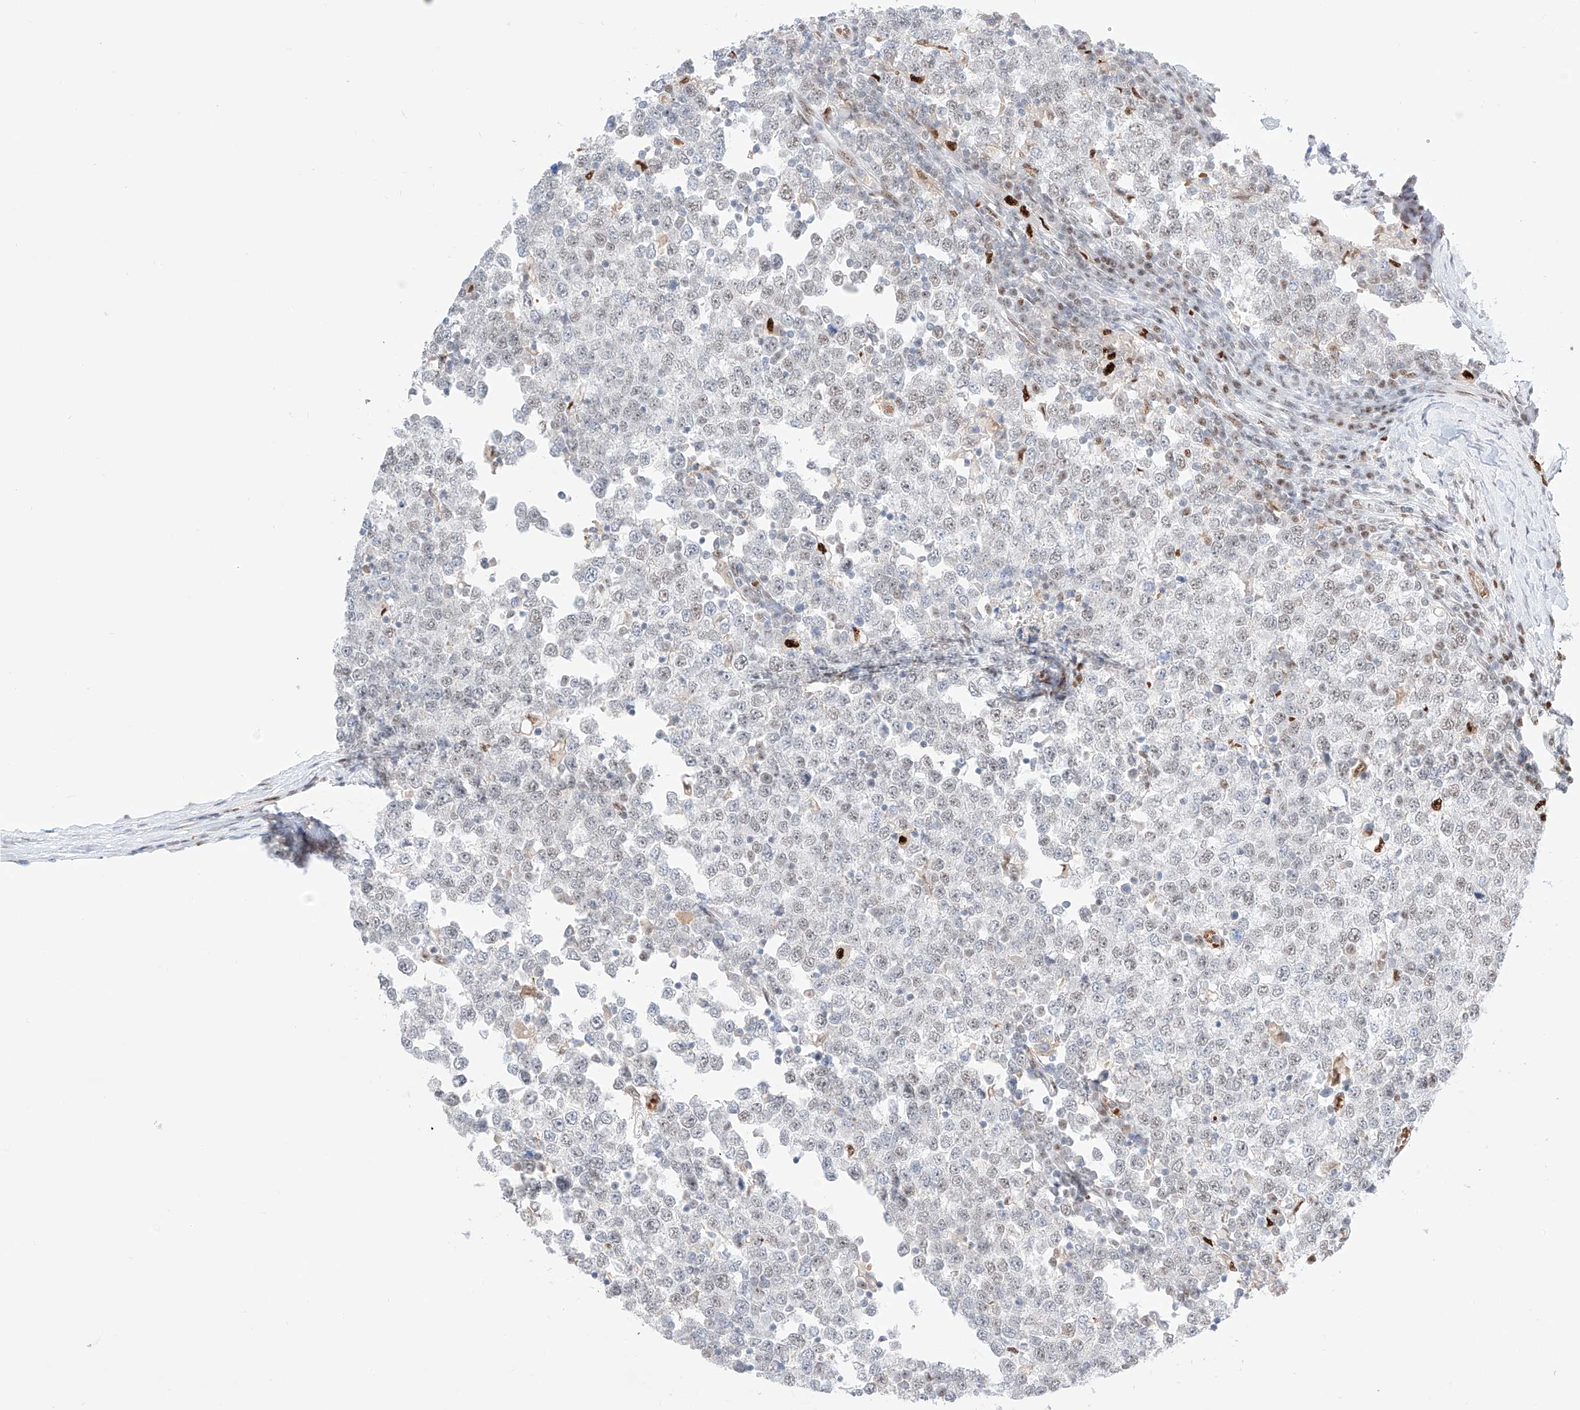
{"staining": {"intensity": "weak", "quantity": "<25%", "location": "nuclear"}, "tissue": "testis cancer", "cell_type": "Tumor cells", "image_type": "cancer", "snomed": [{"axis": "morphology", "description": "Seminoma, NOS"}, {"axis": "topography", "description": "Testis"}], "caption": "IHC of human seminoma (testis) demonstrates no expression in tumor cells.", "gene": "APIP", "patient": {"sex": "male", "age": 65}}